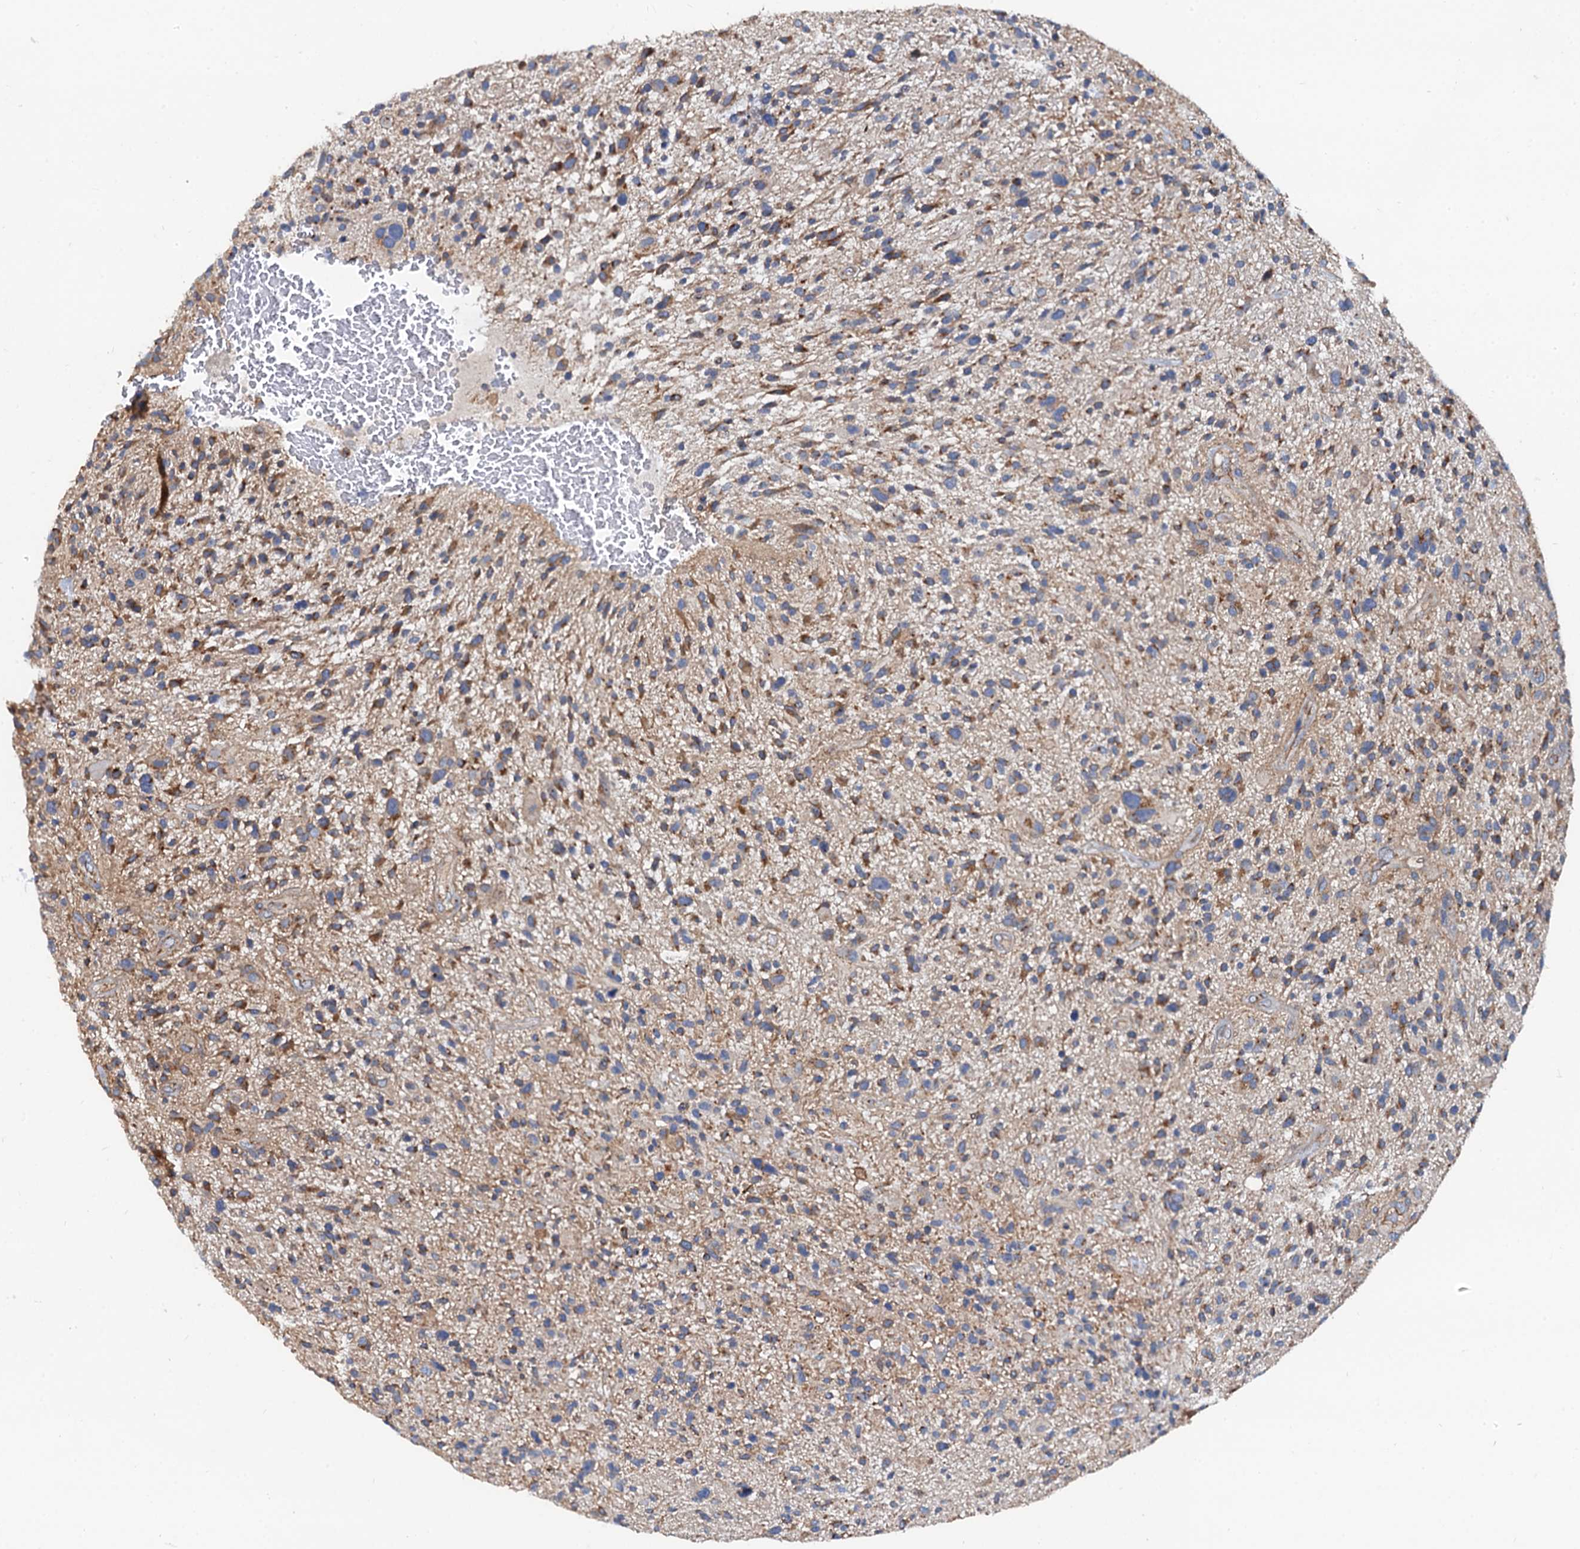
{"staining": {"intensity": "moderate", "quantity": "25%-75%", "location": "cytoplasmic/membranous"}, "tissue": "glioma", "cell_type": "Tumor cells", "image_type": "cancer", "snomed": [{"axis": "morphology", "description": "Glioma, malignant, High grade"}, {"axis": "topography", "description": "Brain"}], "caption": "Immunohistochemistry (IHC) image of human glioma stained for a protein (brown), which exhibits medium levels of moderate cytoplasmic/membranous staining in about 25%-75% of tumor cells.", "gene": "NGRN", "patient": {"sex": "male", "age": 47}}